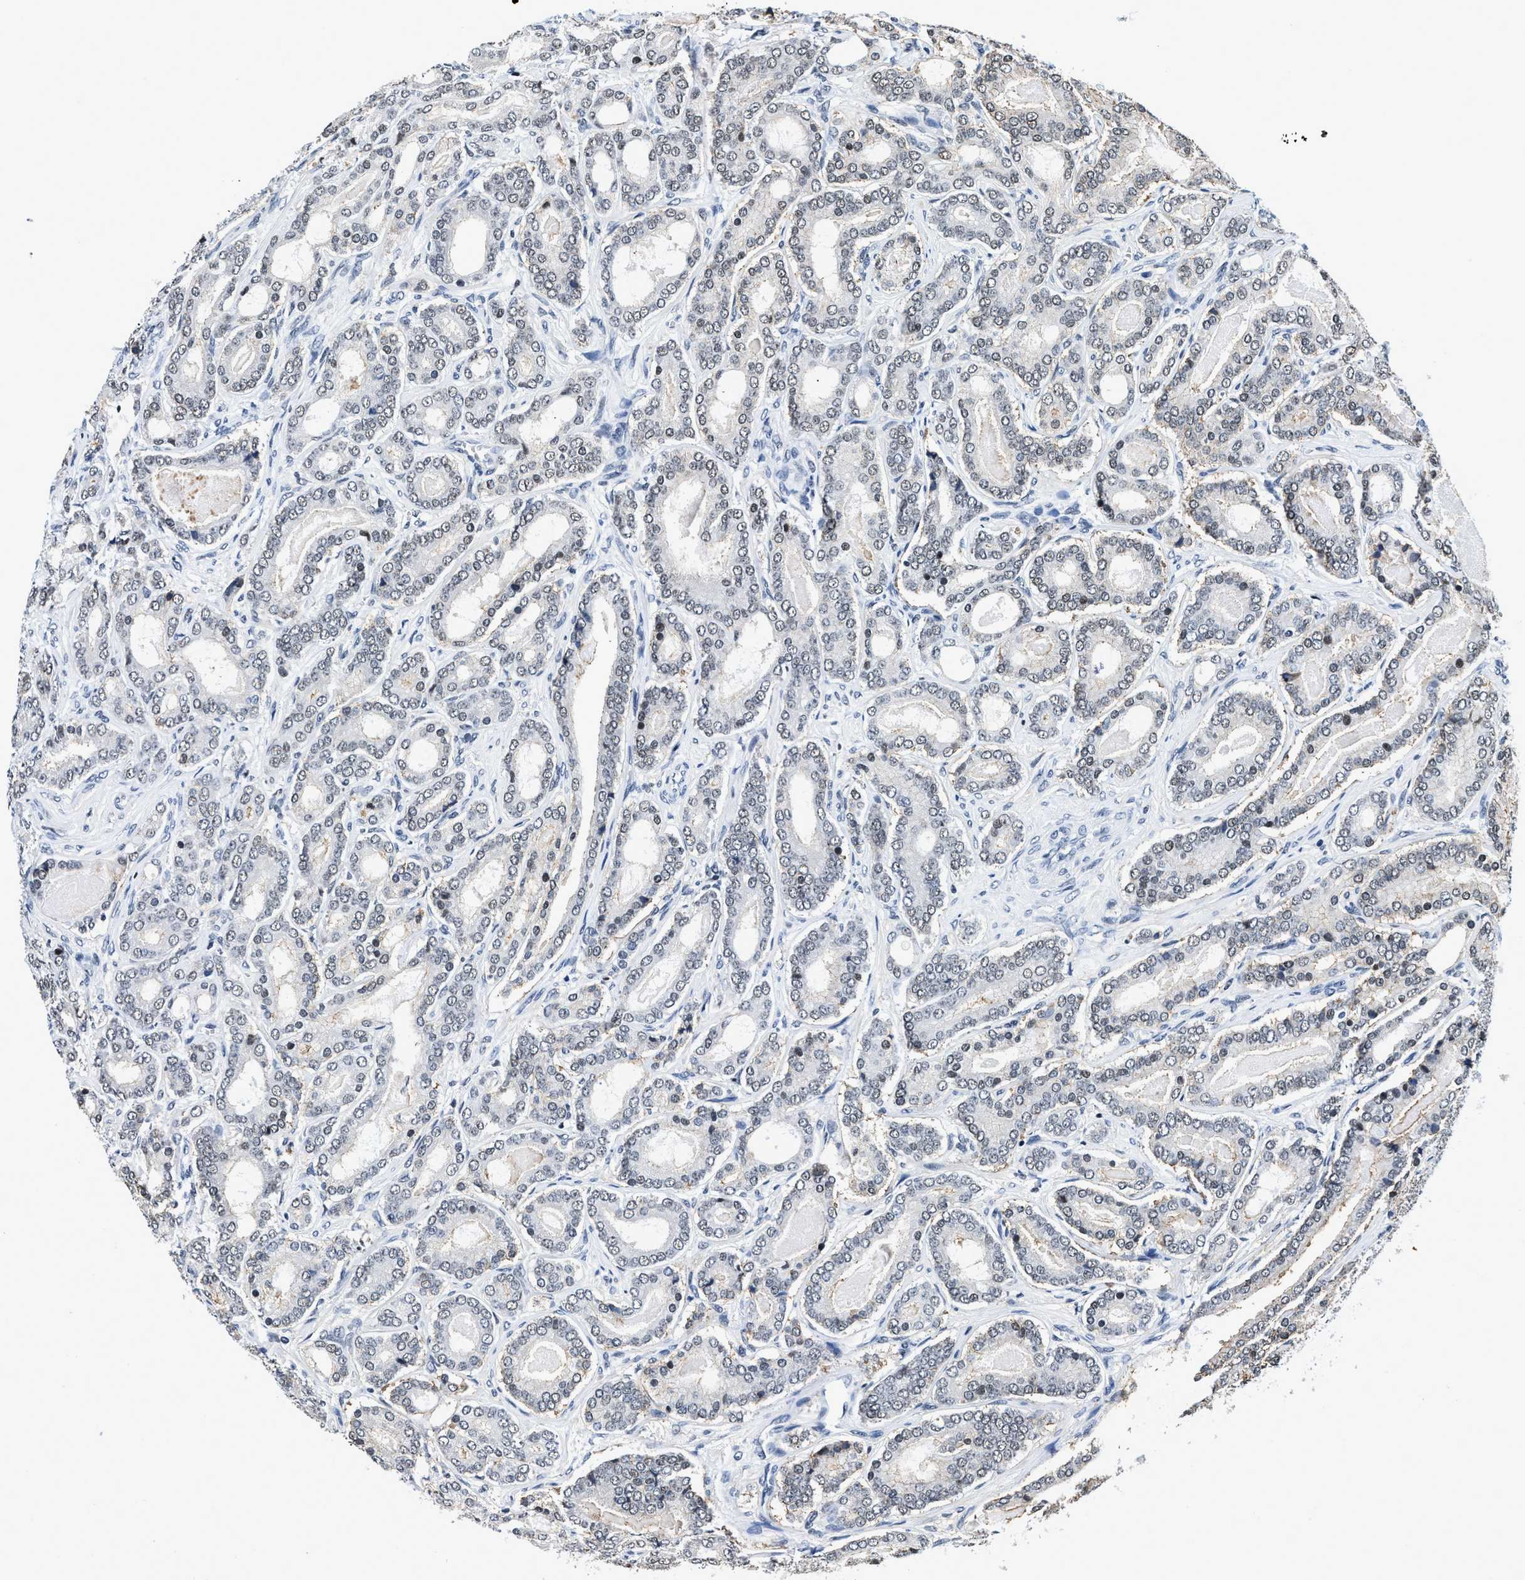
{"staining": {"intensity": "weak", "quantity": "25%-75%", "location": "nuclear"}, "tissue": "prostate cancer", "cell_type": "Tumor cells", "image_type": "cancer", "snomed": [{"axis": "morphology", "description": "Adenocarcinoma, High grade"}, {"axis": "topography", "description": "Prostate"}], "caption": "The image reveals immunohistochemical staining of prostate cancer. There is weak nuclear expression is present in approximately 25%-75% of tumor cells. (DAB IHC, brown staining for protein, blue staining for nuclei).", "gene": "HNRNPH2", "patient": {"sex": "male", "age": 60}}